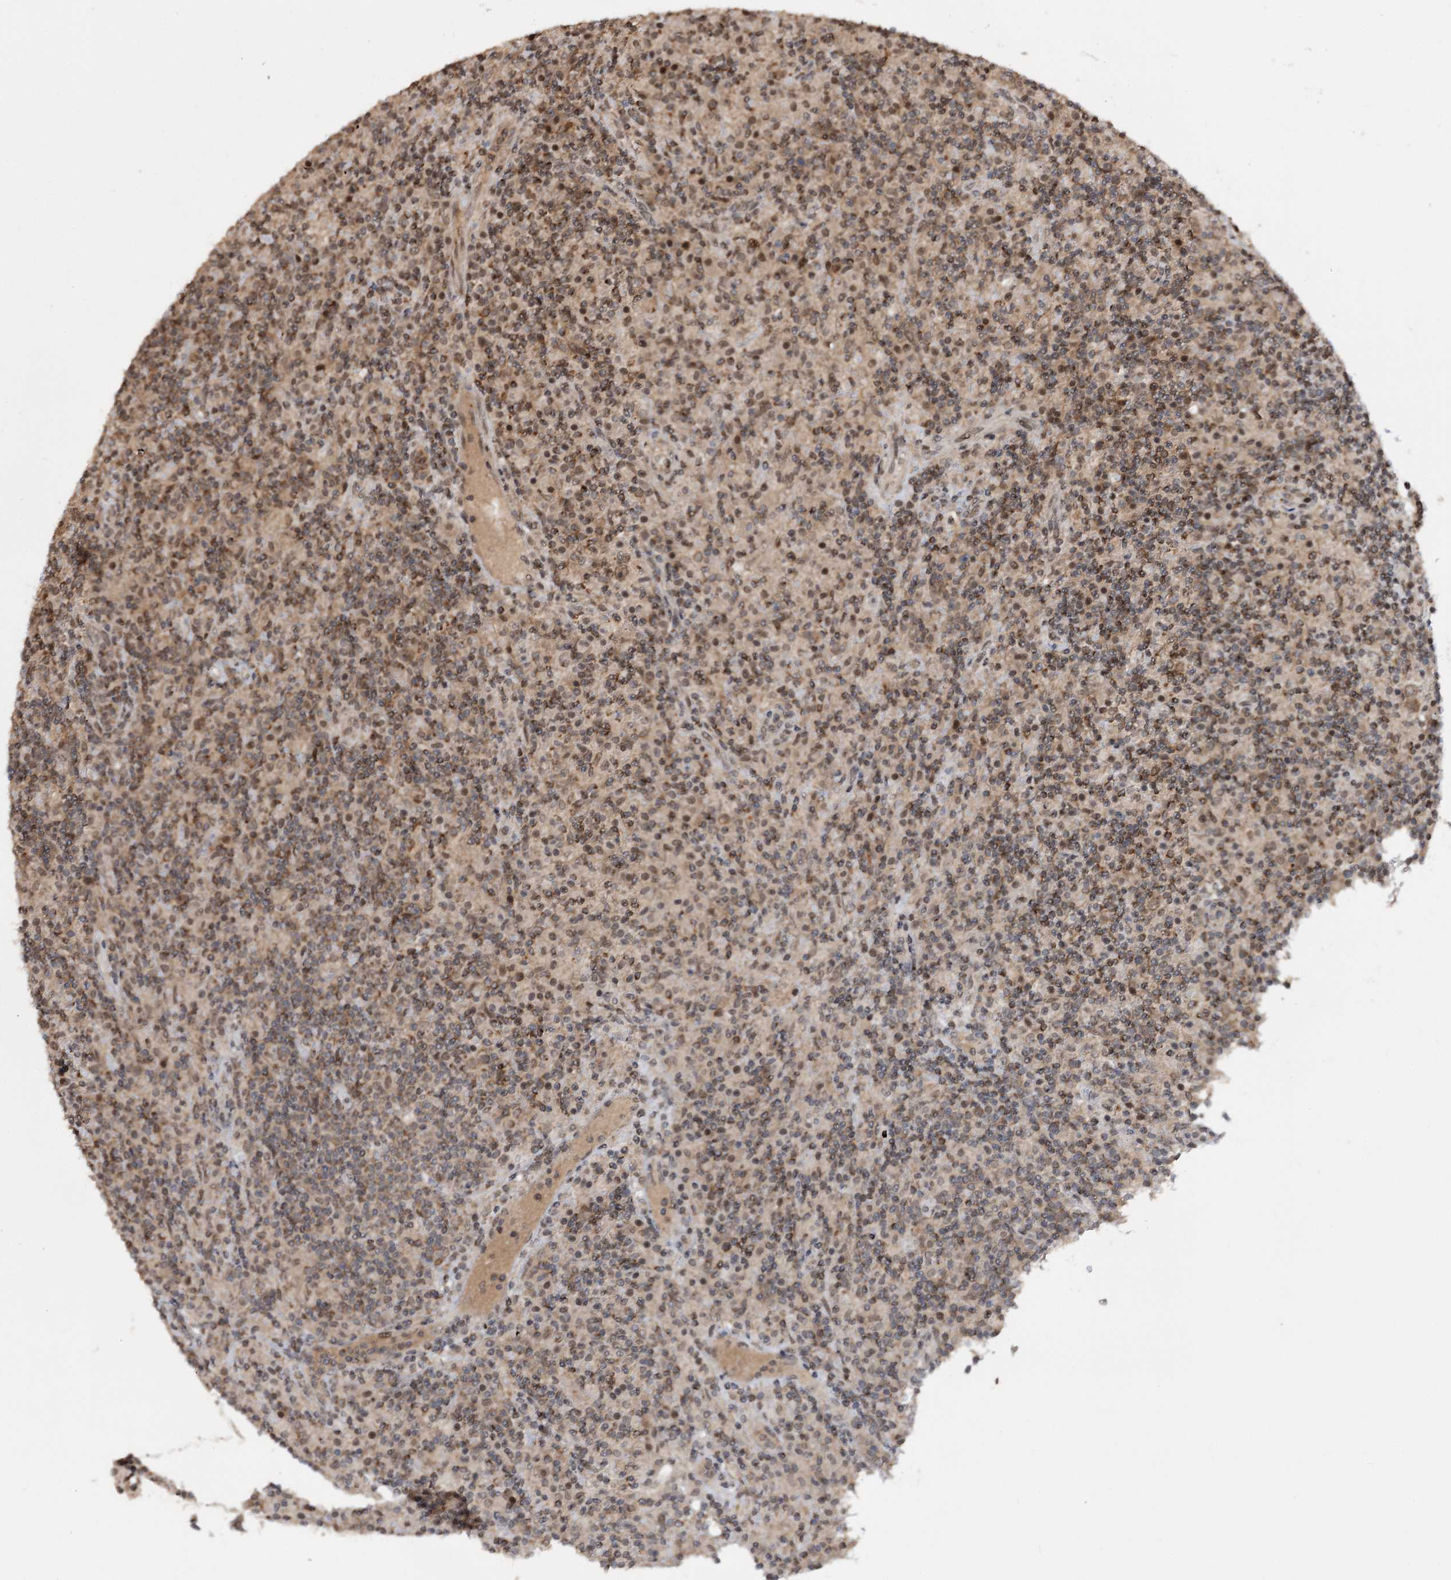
{"staining": {"intensity": "moderate", "quantity": ">75%", "location": "cytoplasmic/membranous"}, "tissue": "lymphoma", "cell_type": "Tumor cells", "image_type": "cancer", "snomed": [{"axis": "morphology", "description": "Hodgkin's disease, NOS"}, {"axis": "topography", "description": "Lymph node"}], "caption": "This photomicrograph demonstrates IHC staining of human Hodgkin's disease, with medium moderate cytoplasmic/membranous staining in approximately >75% of tumor cells.", "gene": "FAM53B", "patient": {"sex": "male", "age": 70}}